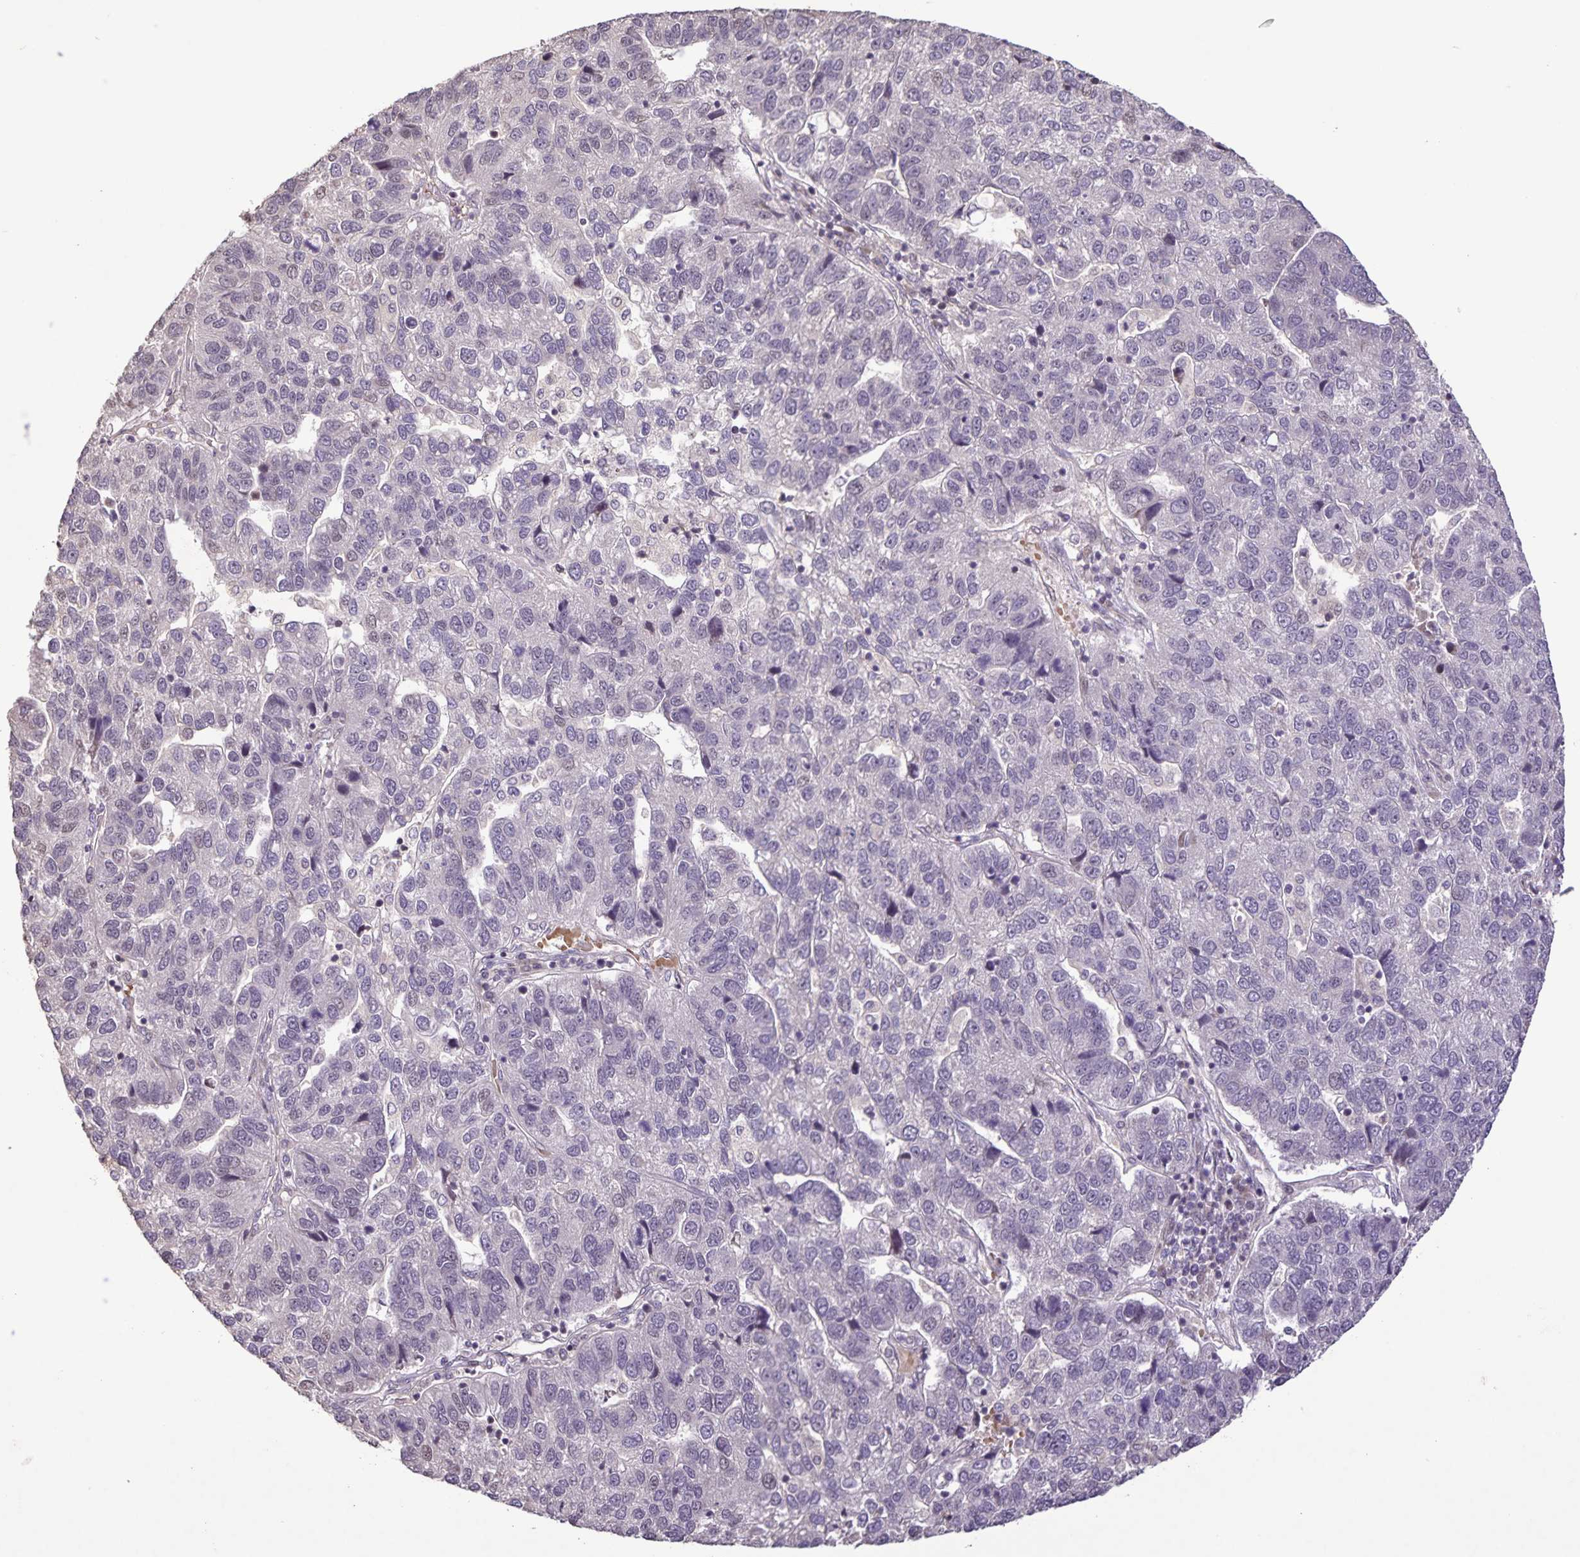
{"staining": {"intensity": "negative", "quantity": "none", "location": "none"}, "tissue": "pancreatic cancer", "cell_type": "Tumor cells", "image_type": "cancer", "snomed": [{"axis": "morphology", "description": "Adenocarcinoma, NOS"}, {"axis": "topography", "description": "Pancreas"}], "caption": "Image shows no significant protein staining in tumor cells of pancreatic adenocarcinoma.", "gene": "GDF2", "patient": {"sex": "female", "age": 61}}